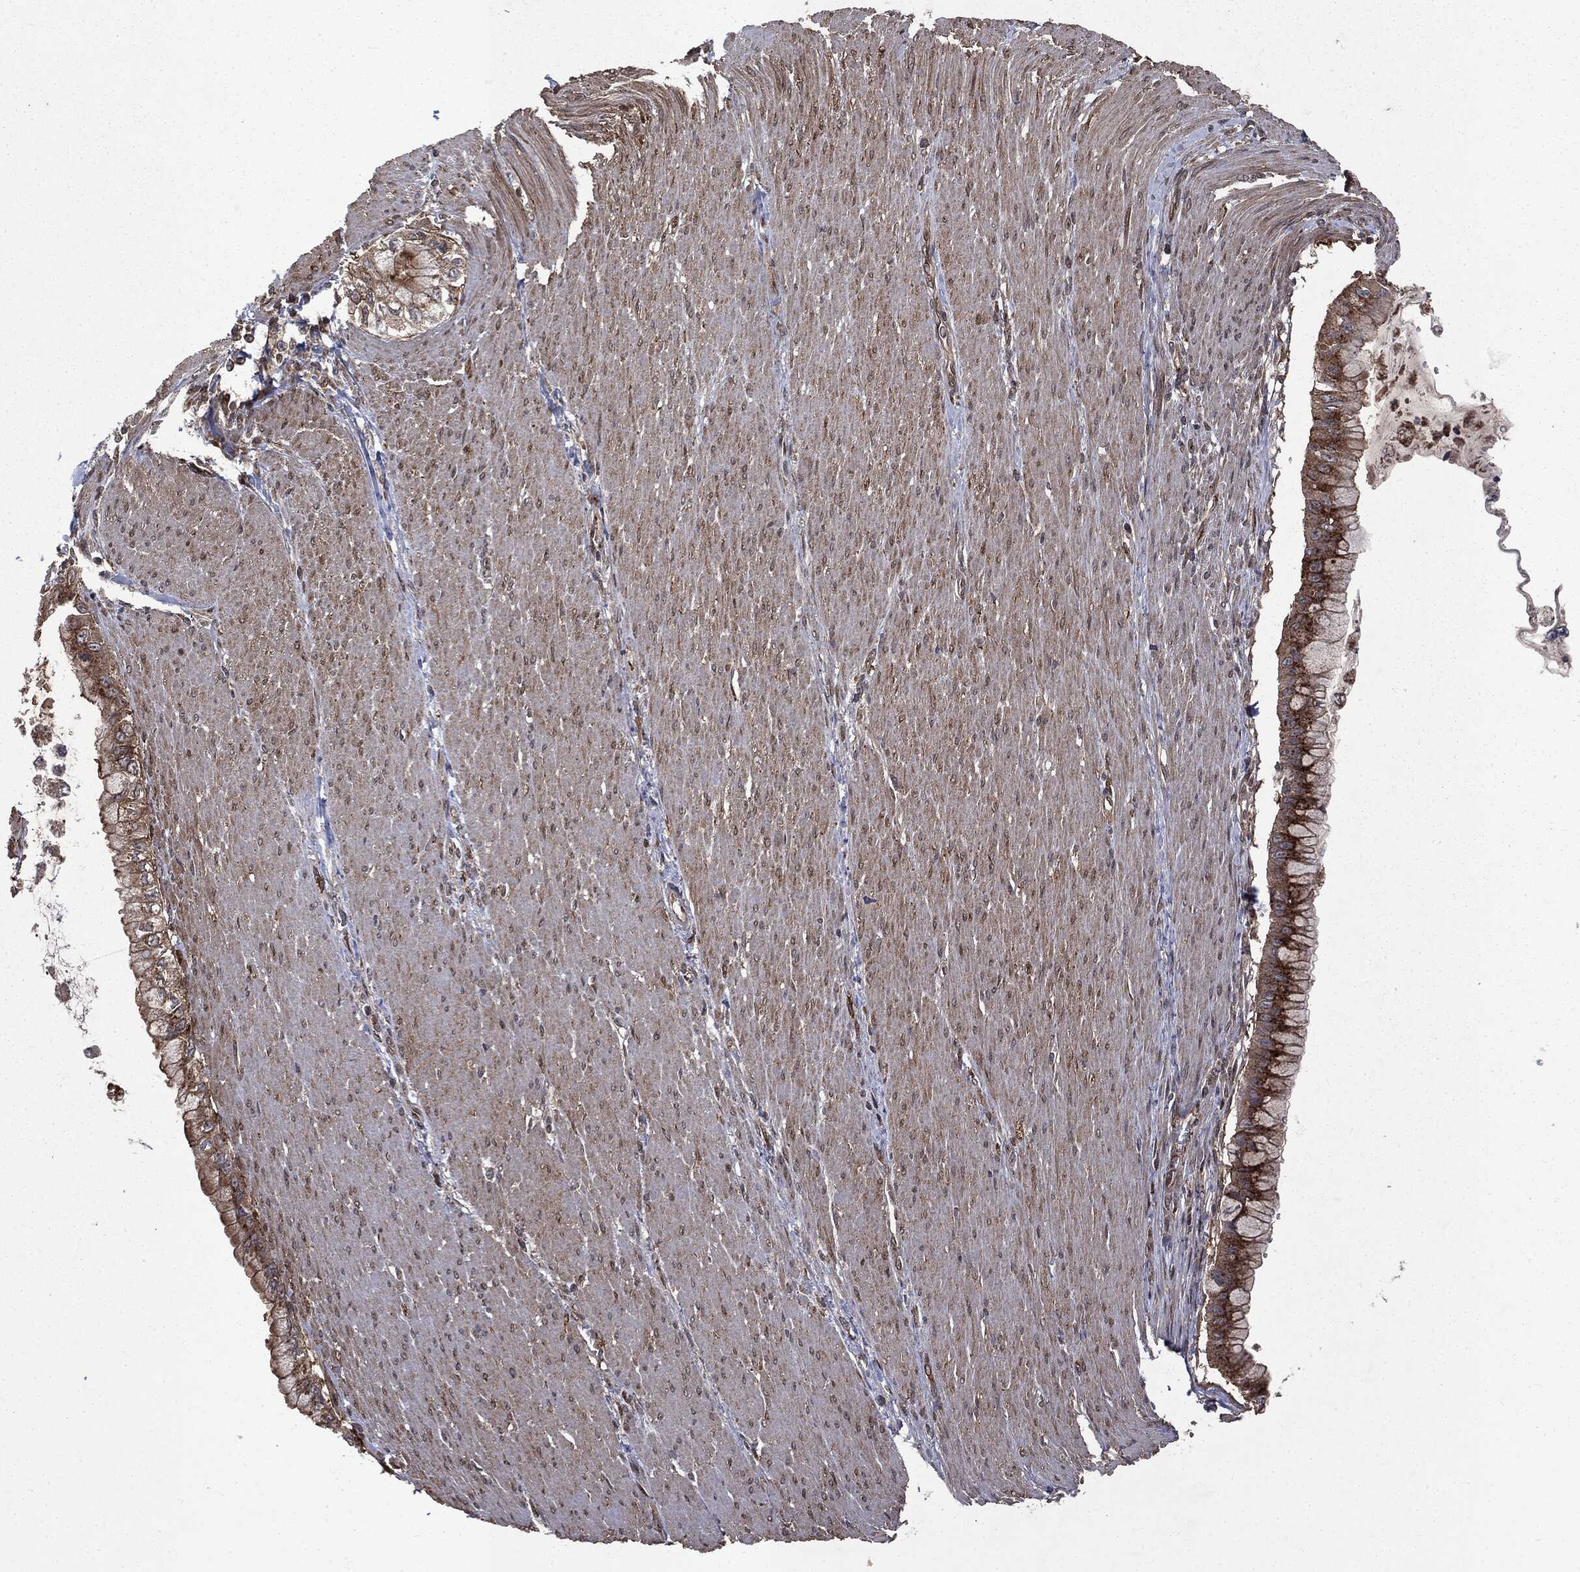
{"staining": {"intensity": "strong", "quantity": ">75%", "location": "cytoplasmic/membranous"}, "tissue": "pancreatic cancer", "cell_type": "Tumor cells", "image_type": "cancer", "snomed": [{"axis": "morphology", "description": "Adenocarcinoma, NOS"}, {"axis": "topography", "description": "Pancreas"}], "caption": "Pancreatic cancer stained with immunohistochemistry demonstrates strong cytoplasmic/membranous expression in approximately >75% of tumor cells.", "gene": "PLPPR2", "patient": {"sex": "male", "age": 48}}